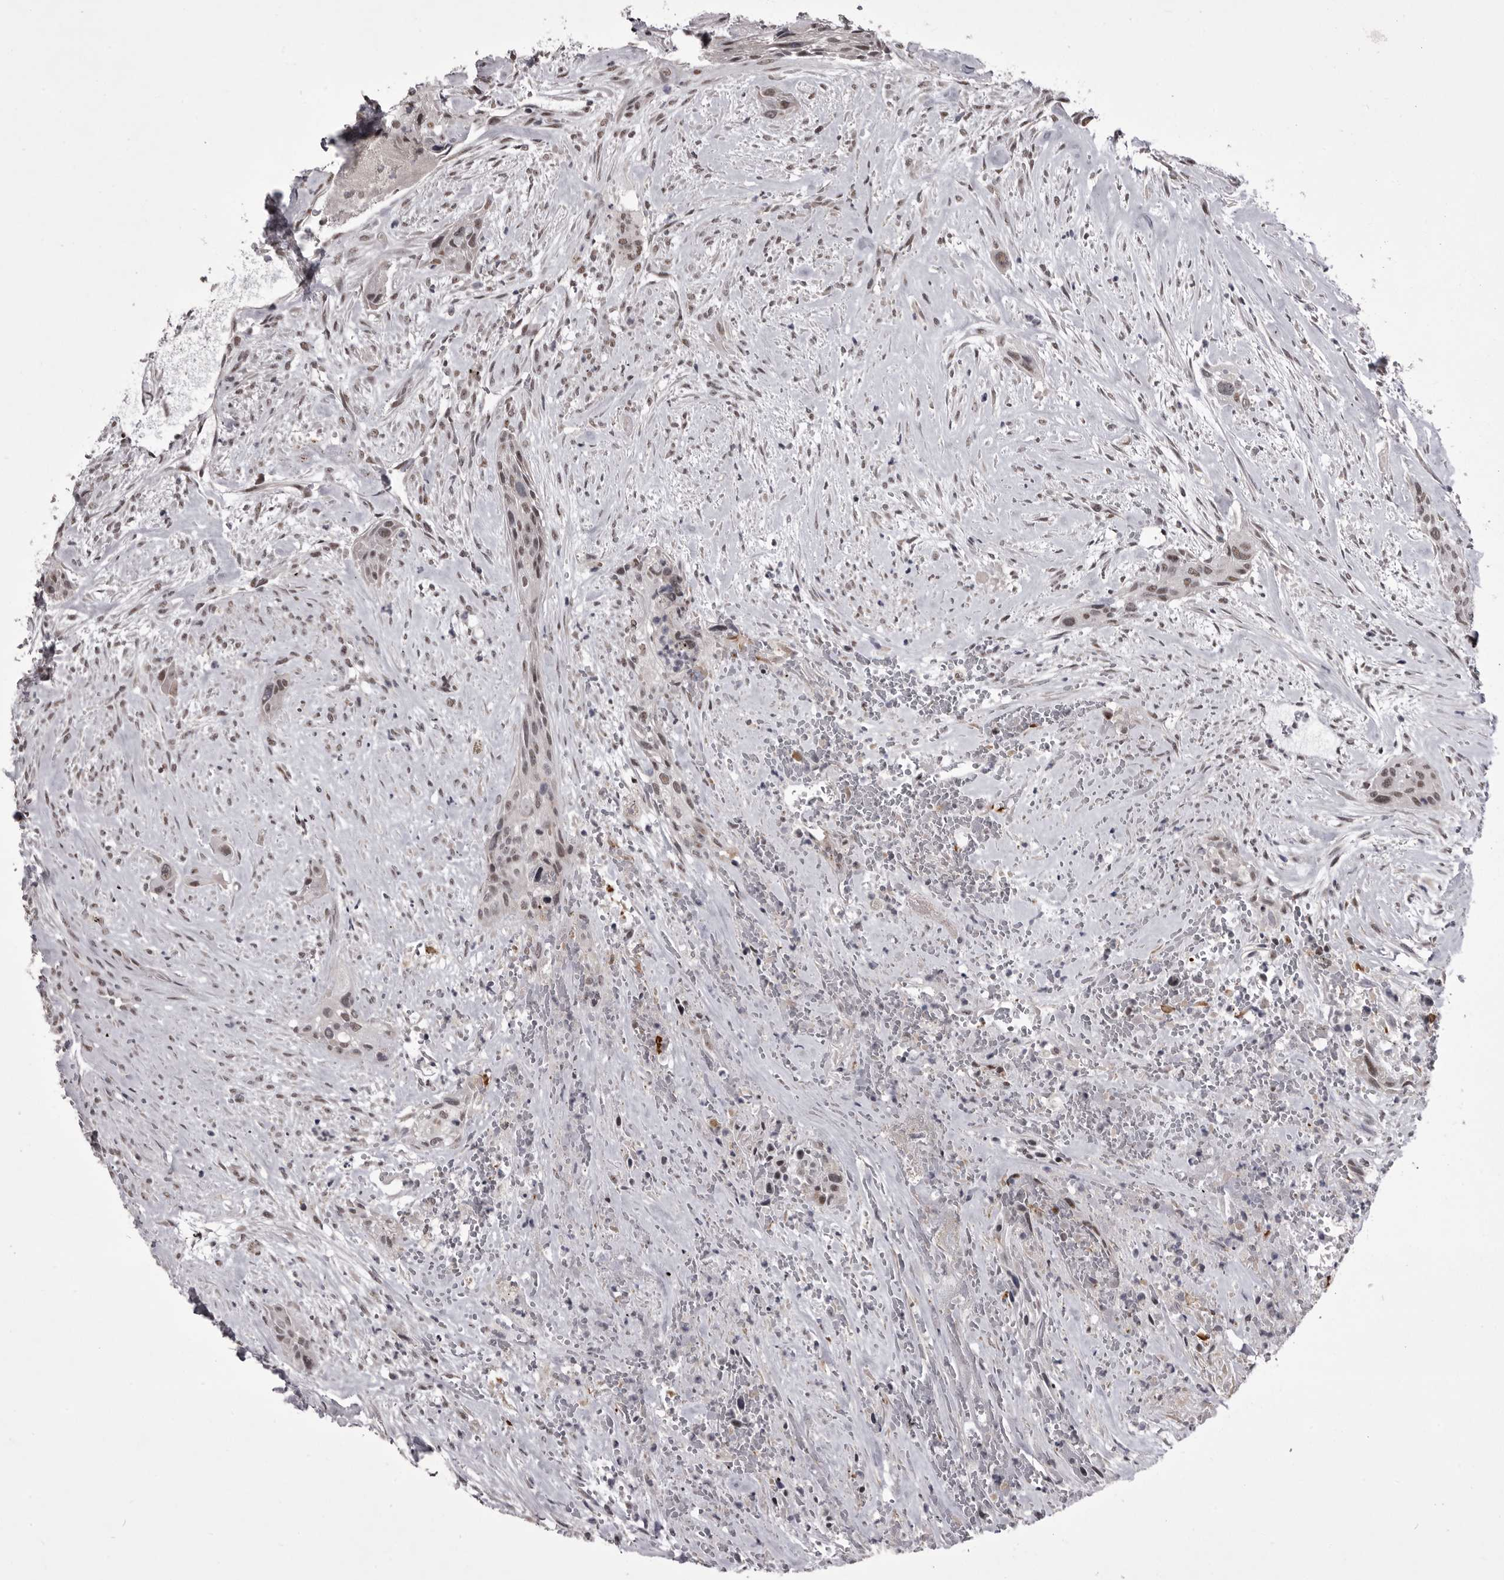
{"staining": {"intensity": "weak", "quantity": "<25%", "location": "nuclear"}, "tissue": "urothelial cancer", "cell_type": "Tumor cells", "image_type": "cancer", "snomed": [{"axis": "morphology", "description": "Urothelial carcinoma, High grade"}, {"axis": "topography", "description": "Urinary bladder"}], "caption": "High magnification brightfield microscopy of urothelial carcinoma (high-grade) stained with DAB (3,3'-diaminobenzidine) (brown) and counterstained with hematoxylin (blue): tumor cells show no significant expression.", "gene": "PRPF3", "patient": {"sex": "male", "age": 35}}